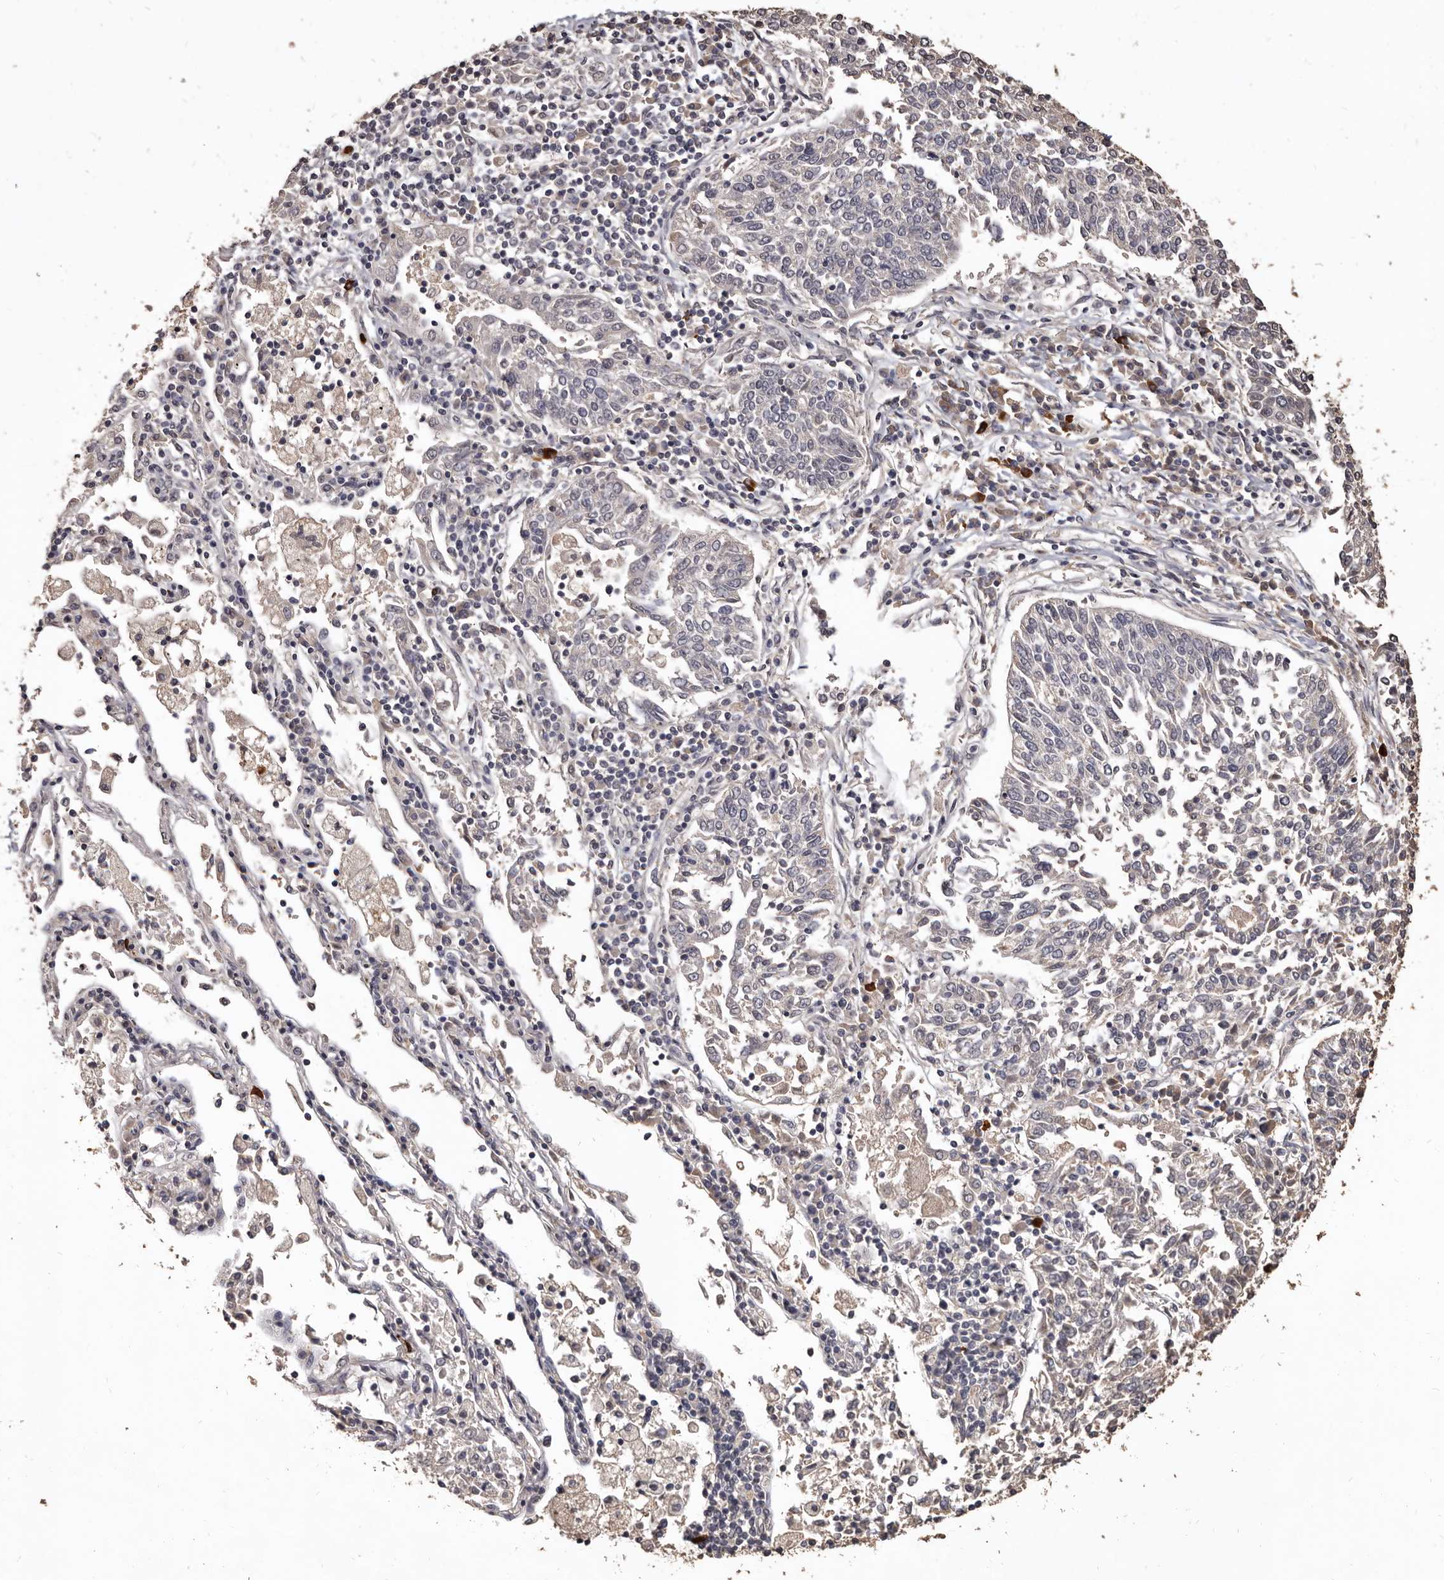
{"staining": {"intensity": "negative", "quantity": "none", "location": "none"}, "tissue": "lung cancer", "cell_type": "Tumor cells", "image_type": "cancer", "snomed": [{"axis": "morphology", "description": "Normal tissue, NOS"}, {"axis": "morphology", "description": "Squamous cell carcinoma, NOS"}, {"axis": "topography", "description": "Cartilage tissue"}, {"axis": "topography", "description": "Lung"}, {"axis": "topography", "description": "Peripheral nerve tissue"}], "caption": "DAB immunohistochemical staining of human lung cancer (squamous cell carcinoma) exhibits no significant positivity in tumor cells.", "gene": "INAVA", "patient": {"sex": "female", "age": 49}}